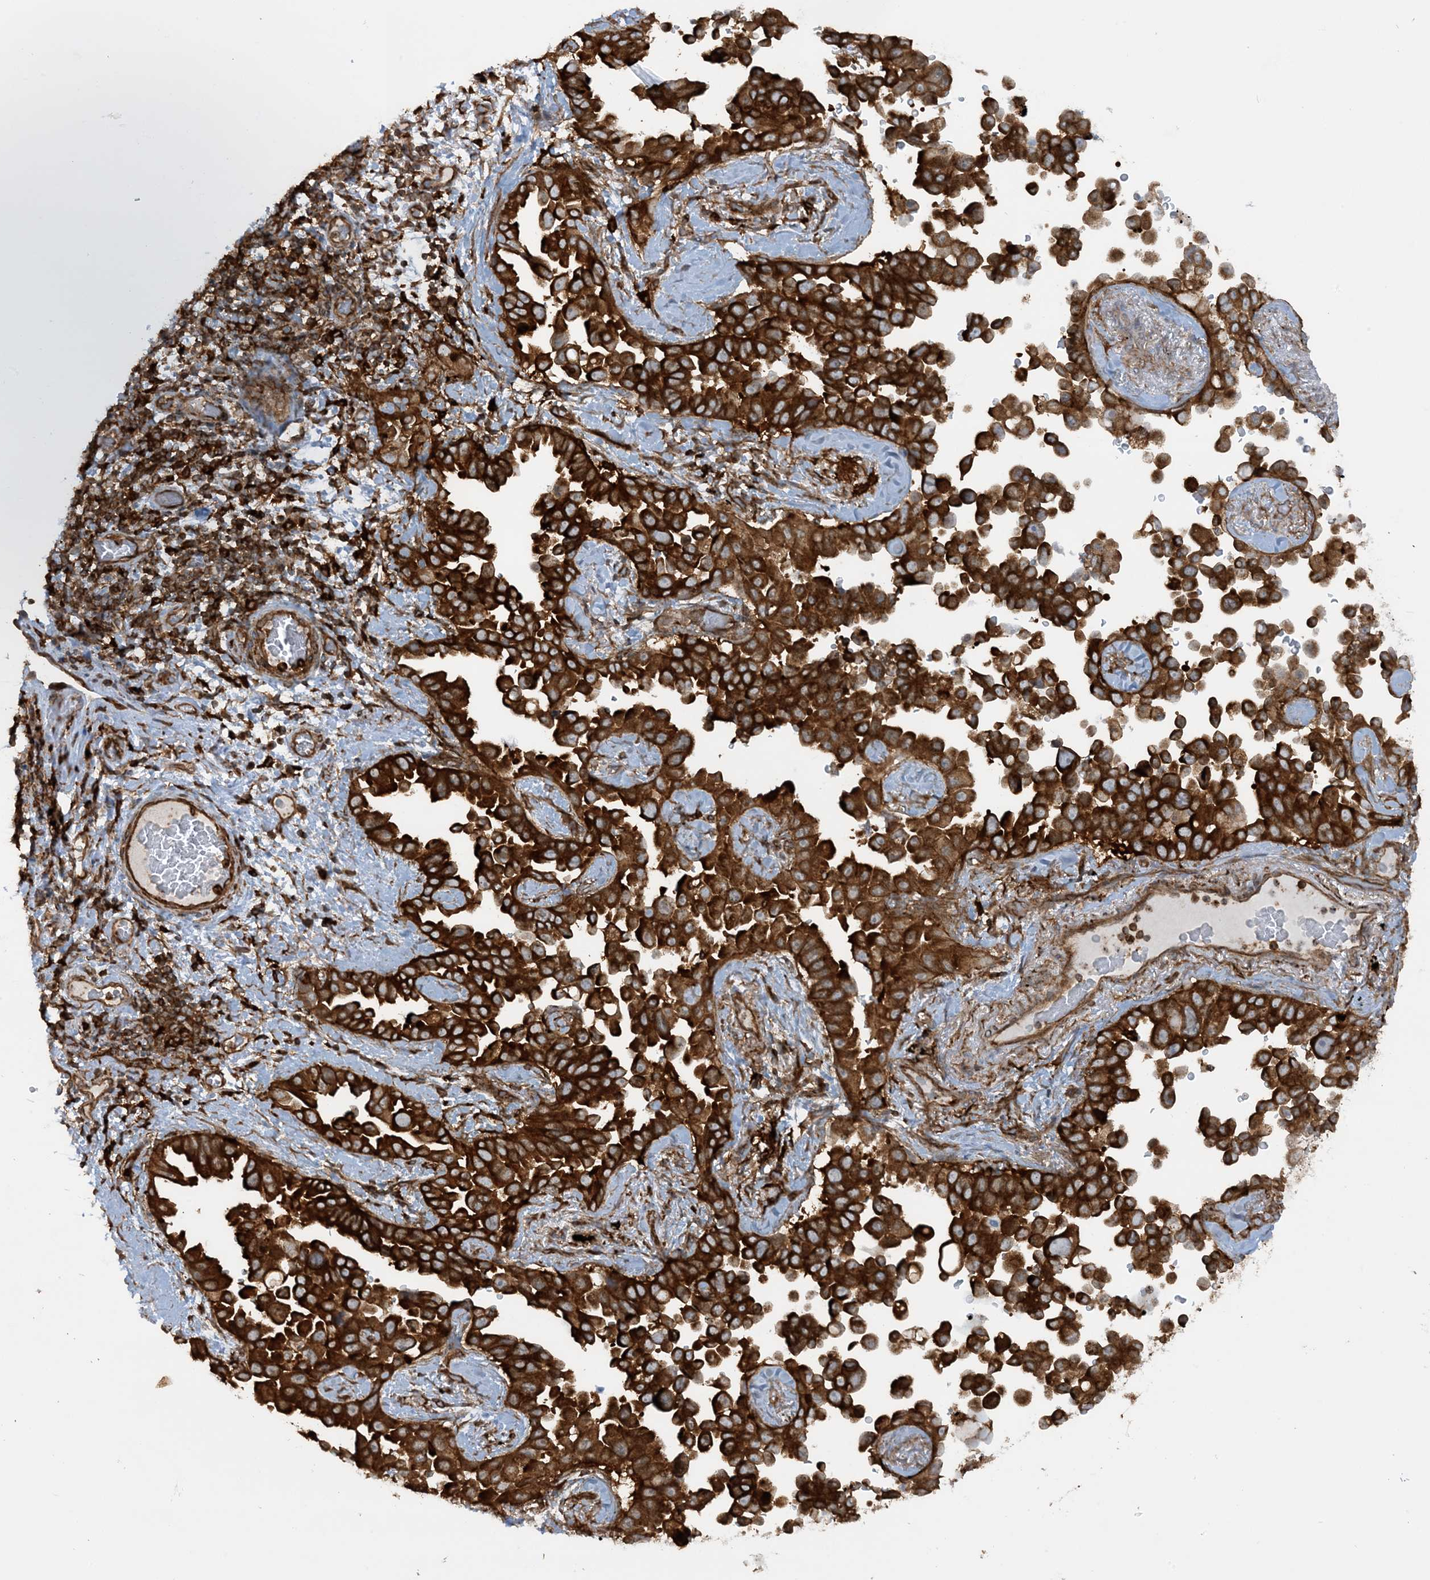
{"staining": {"intensity": "strong", "quantity": "25%-75%", "location": "cytoplasmic/membranous"}, "tissue": "lung cancer", "cell_type": "Tumor cells", "image_type": "cancer", "snomed": [{"axis": "morphology", "description": "Adenocarcinoma, NOS"}, {"axis": "topography", "description": "Lung"}], "caption": "Brown immunohistochemical staining in lung cancer displays strong cytoplasmic/membranous staining in about 25%-75% of tumor cells.", "gene": "STAM2", "patient": {"sex": "female", "age": 67}}